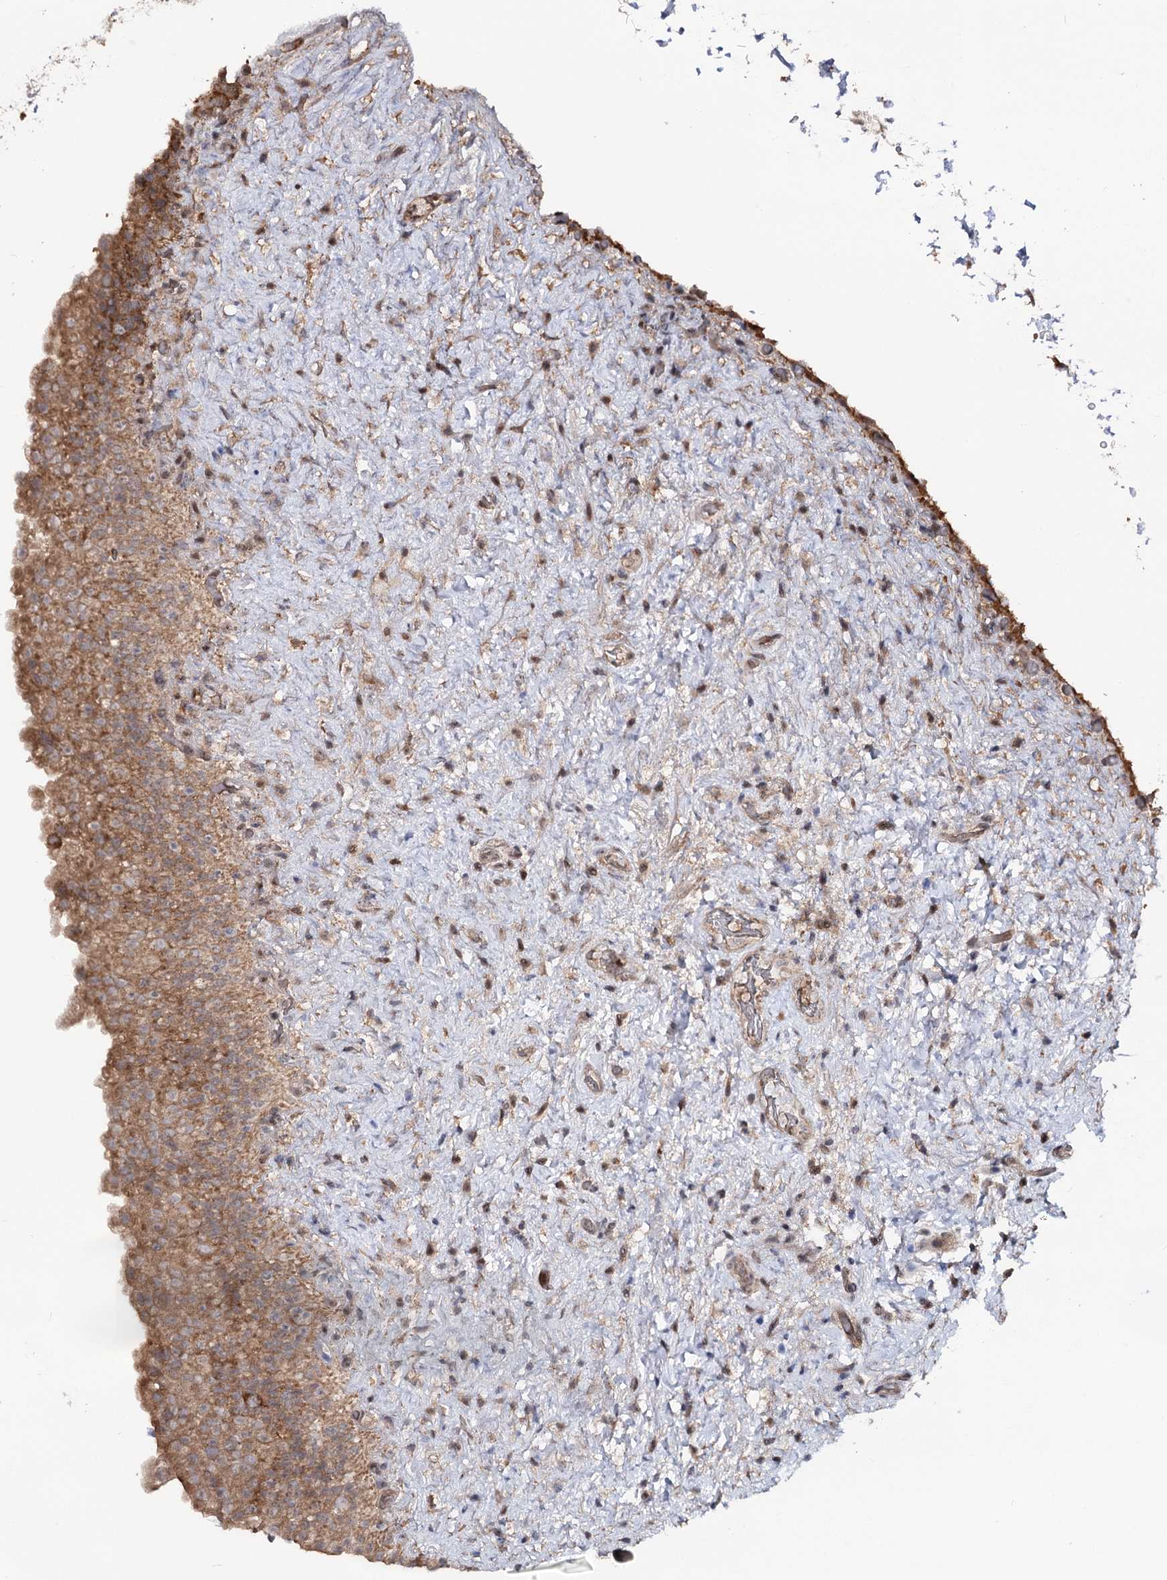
{"staining": {"intensity": "moderate", "quantity": ">75%", "location": "cytoplasmic/membranous"}, "tissue": "urinary bladder", "cell_type": "Urothelial cells", "image_type": "normal", "snomed": [{"axis": "morphology", "description": "Normal tissue, NOS"}, {"axis": "topography", "description": "Urinary bladder"}], "caption": "A medium amount of moderate cytoplasmic/membranous positivity is present in about >75% of urothelial cells in unremarkable urinary bladder. (Stains: DAB (3,3'-diaminobenzidine) in brown, nuclei in blue, Microscopy: brightfield microscopy at high magnification).", "gene": "MSANTD2", "patient": {"sex": "female", "age": 27}}